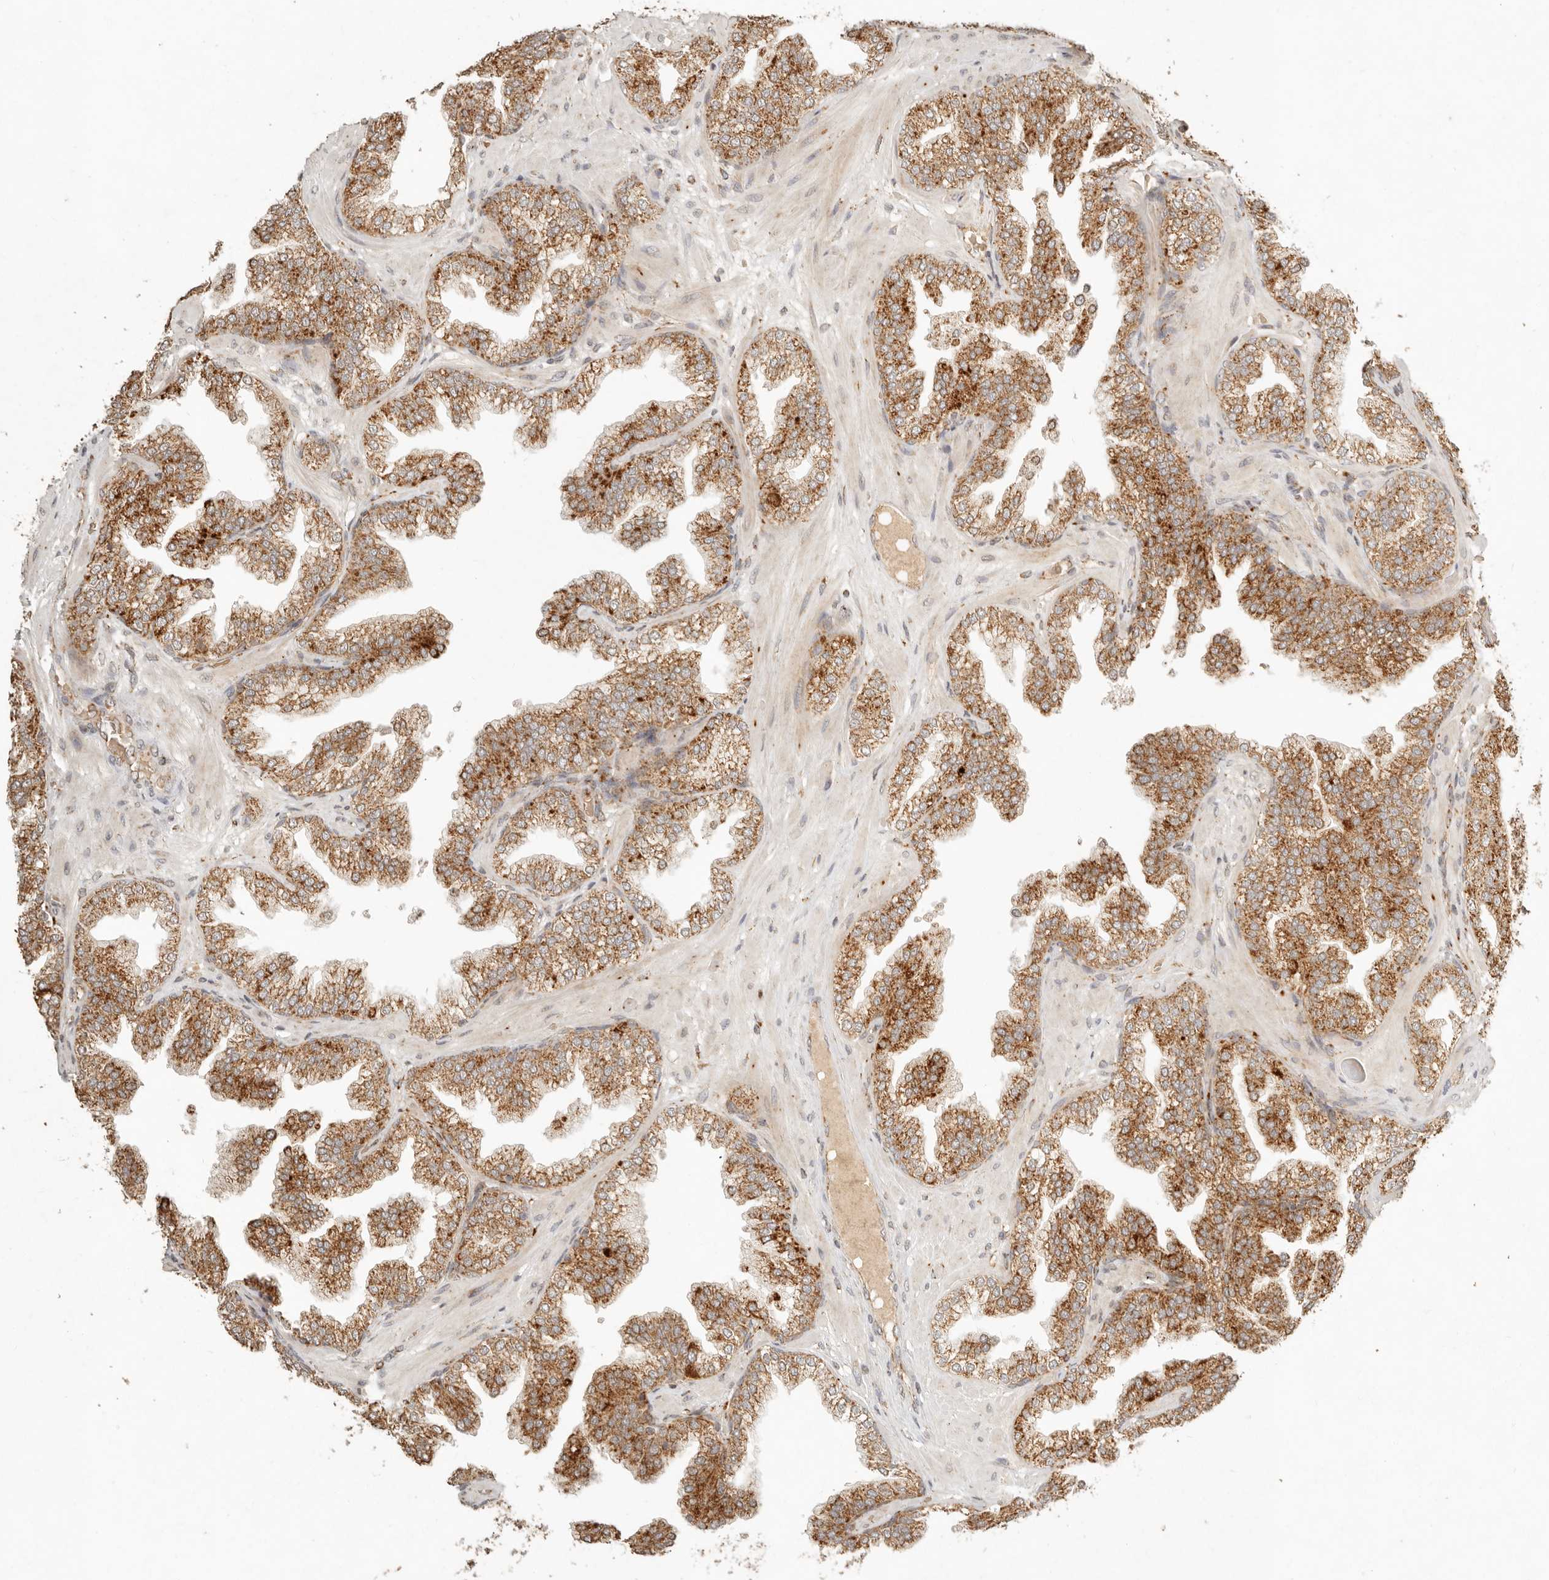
{"staining": {"intensity": "strong", "quantity": ">75%", "location": "cytoplasmic/membranous"}, "tissue": "prostate cancer", "cell_type": "Tumor cells", "image_type": "cancer", "snomed": [{"axis": "morphology", "description": "Adenocarcinoma, High grade"}, {"axis": "topography", "description": "Prostate"}], "caption": "Protein staining demonstrates strong cytoplasmic/membranous staining in approximately >75% of tumor cells in prostate cancer (adenocarcinoma (high-grade)). (Brightfield microscopy of DAB IHC at high magnification).", "gene": "MRPL55", "patient": {"sex": "male", "age": 58}}